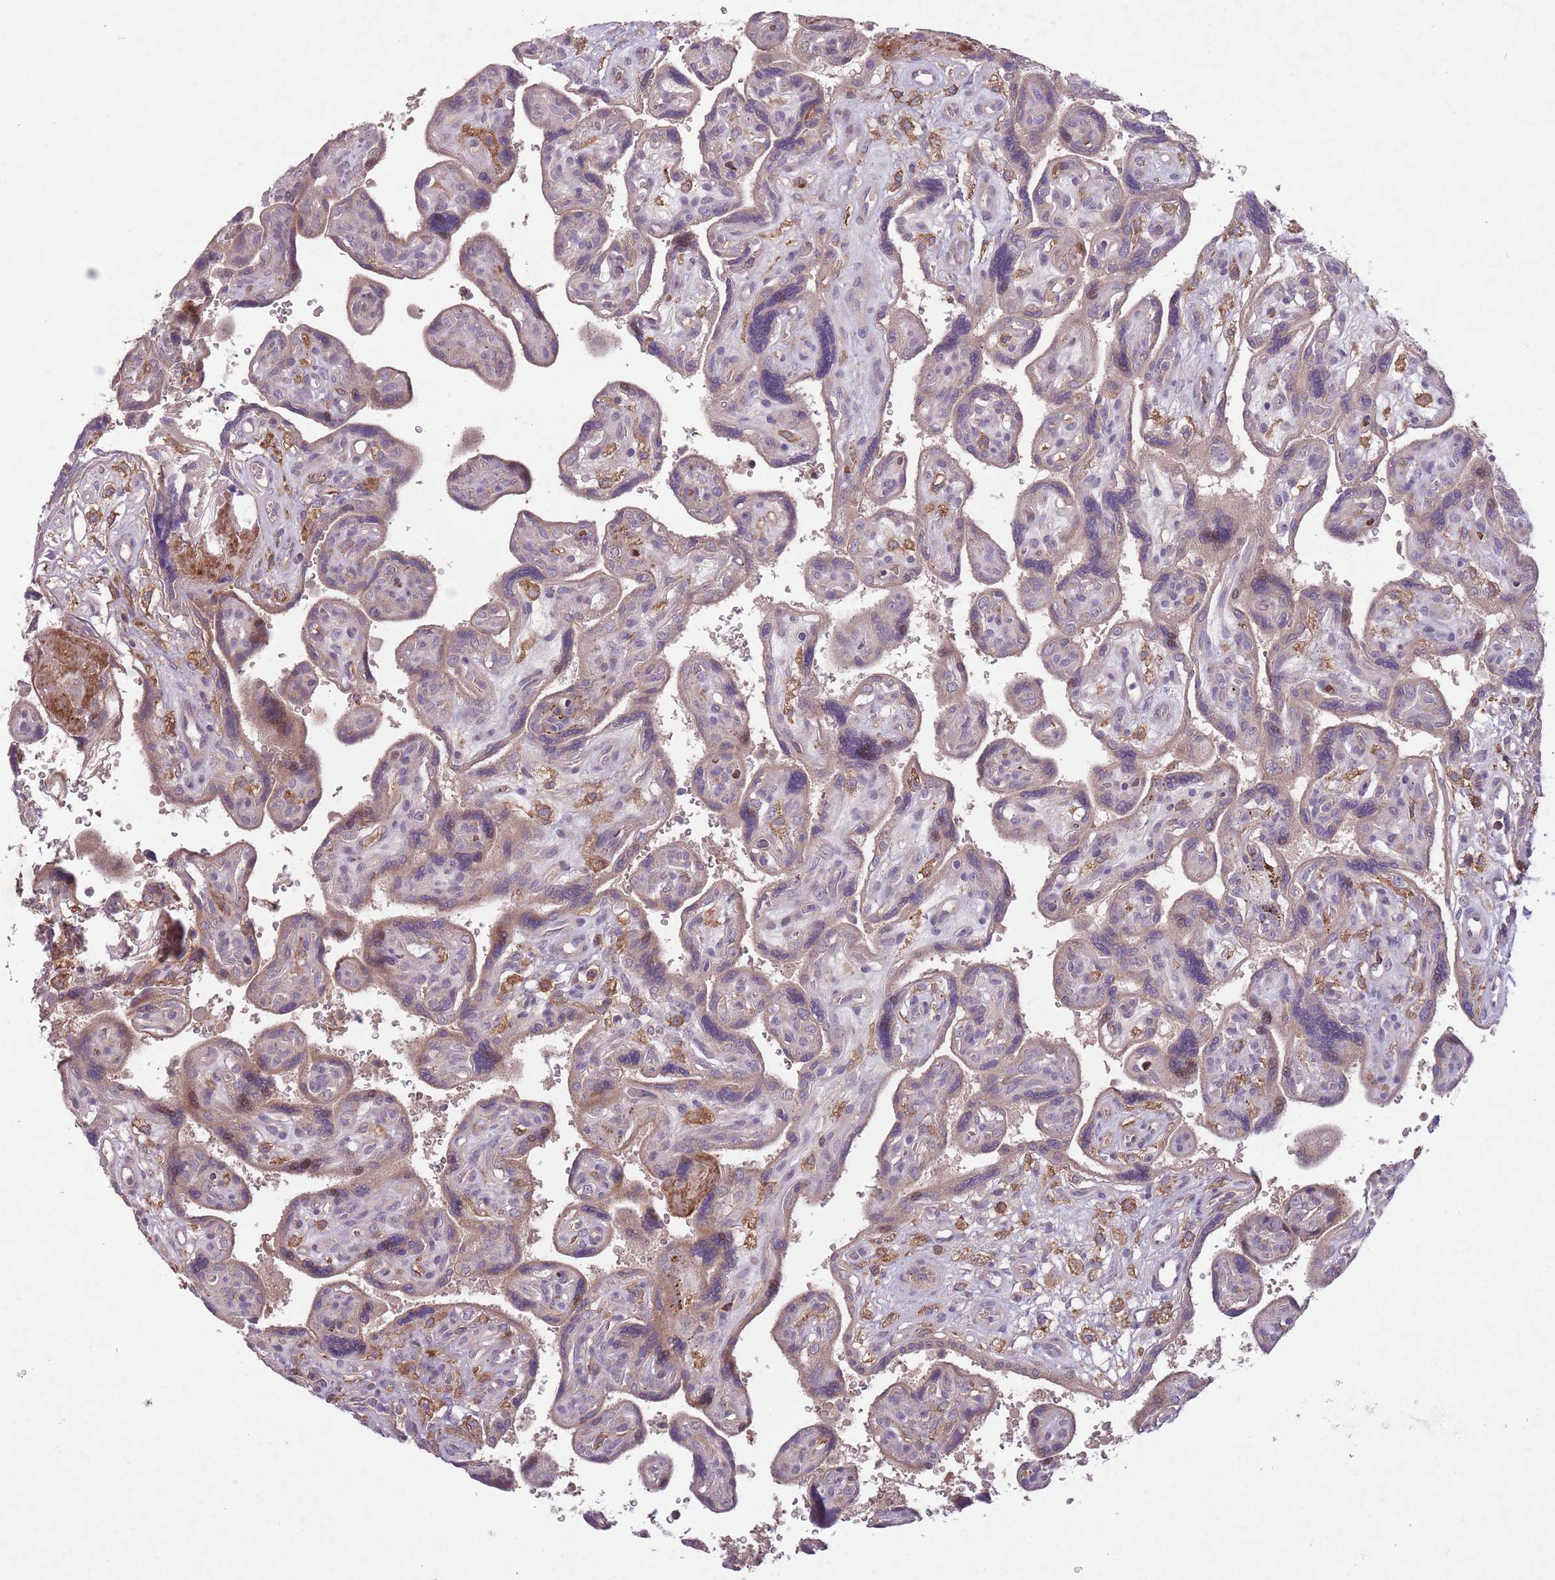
{"staining": {"intensity": "weak", "quantity": ">75%", "location": "cytoplasmic/membranous"}, "tissue": "placenta", "cell_type": "Decidual cells", "image_type": "normal", "snomed": [{"axis": "morphology", "description": "Normal tissue, NOS"}, {"axis": "topography", "description": "Placenta"}], "caption": "Decidual cells demonstrate low levels of weak cytoplasmic/membranous positivity in approximately >75% of cells in benign placenta.", "gene": "OR2V1", "patient": {"sex": "female", "age": 39}}